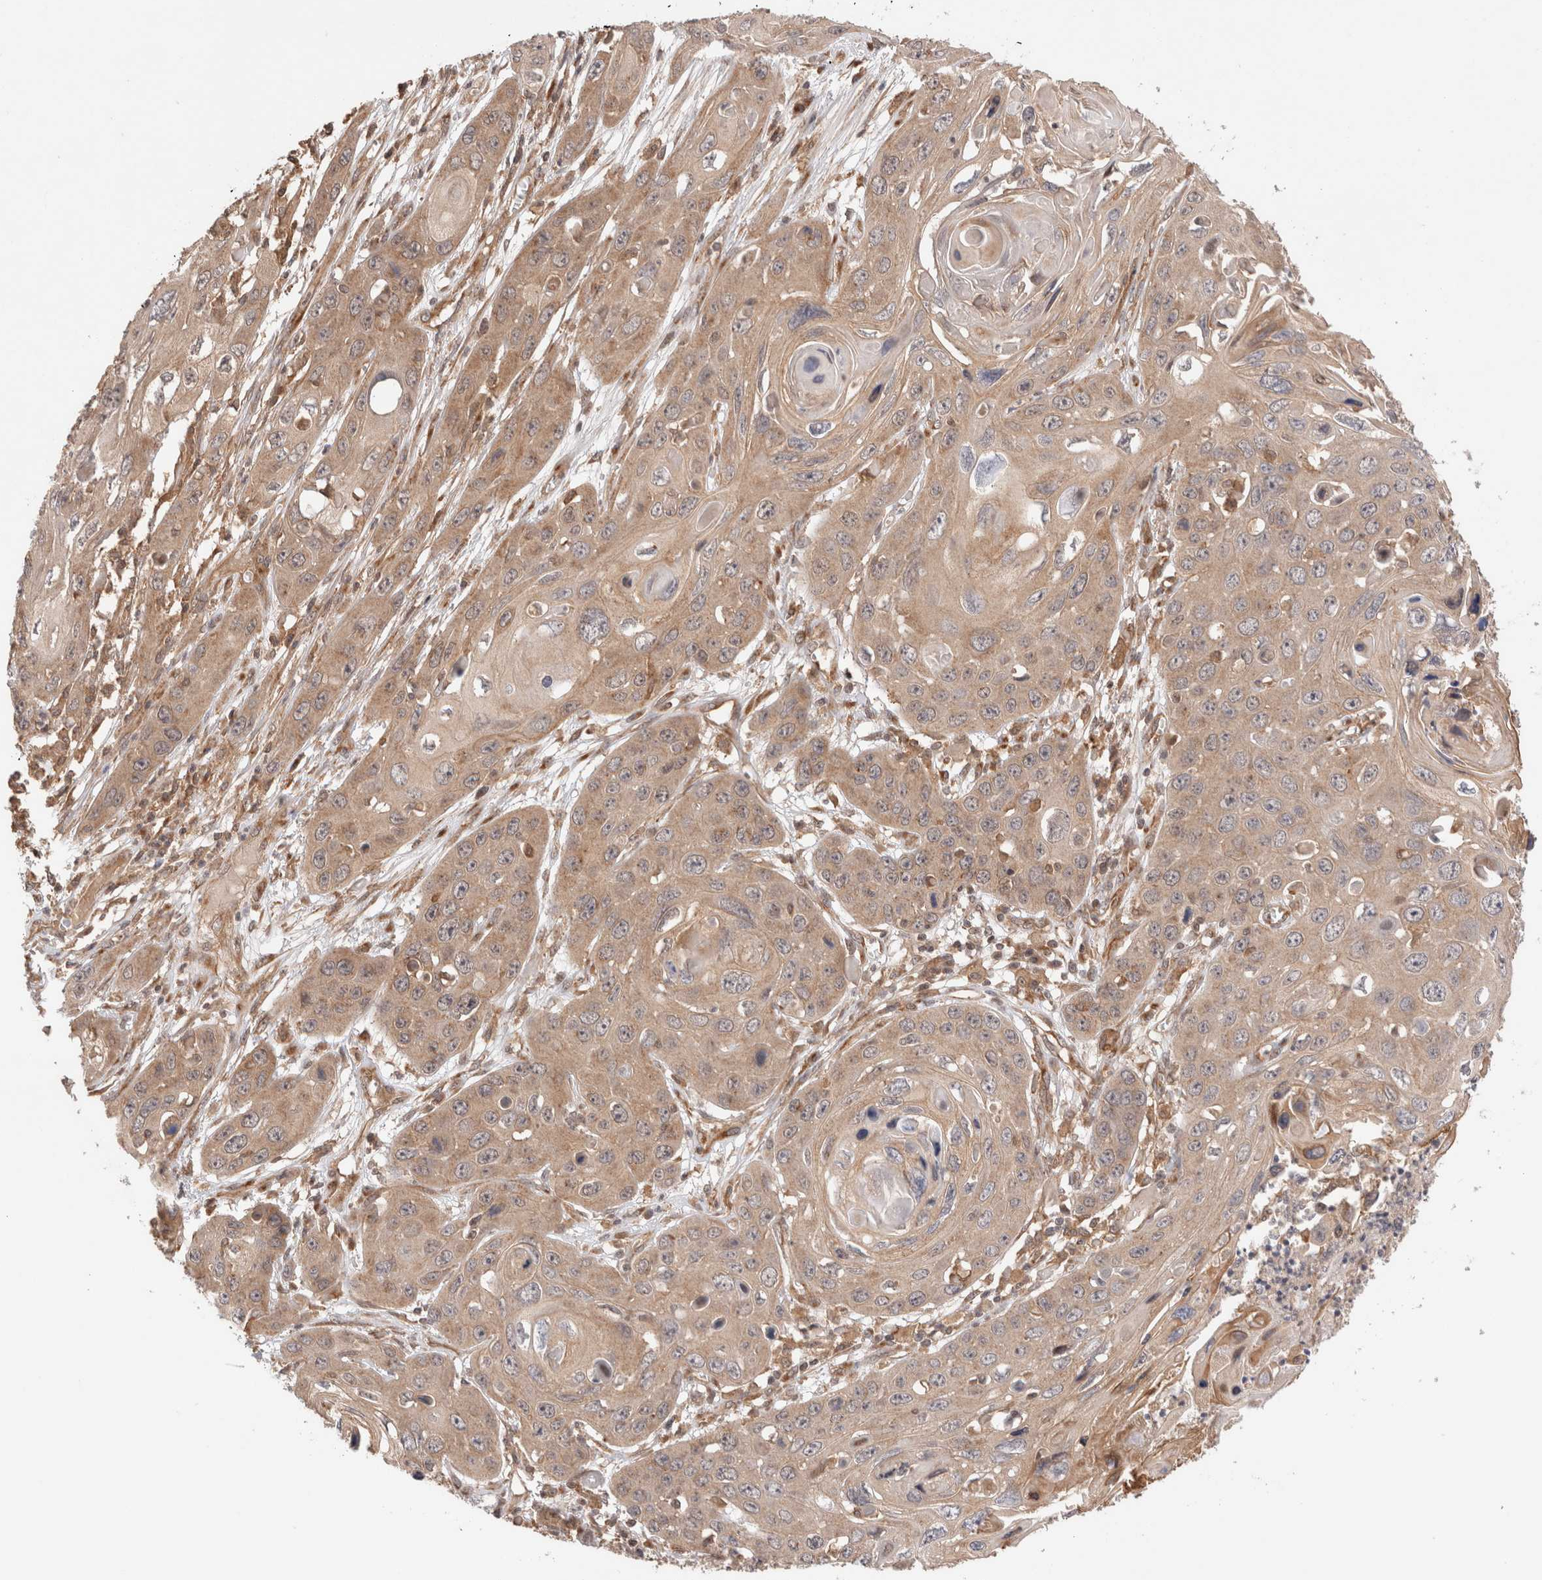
{"staining": {"intensity": "moderate", "quantity": ">75%", "location": "cytoplasmic/membranous,nuclear"}, "tissue": "skin cancer", "cell_type": "Tumor cells", "image_type": "cancer", "snomed": [{"axis": "morphology", "description": "Squamous cell carcinoma, NOS"}, {"axis": "topography", "description": "Skin"}], "caption": "Protein staining reveals moderate cytoplasmic/membranous and nuclear staining in about >75% of tumor cells in skin cancer.", "gene": "SIKE1", "patient": {"sex": "male", "age": 55}}